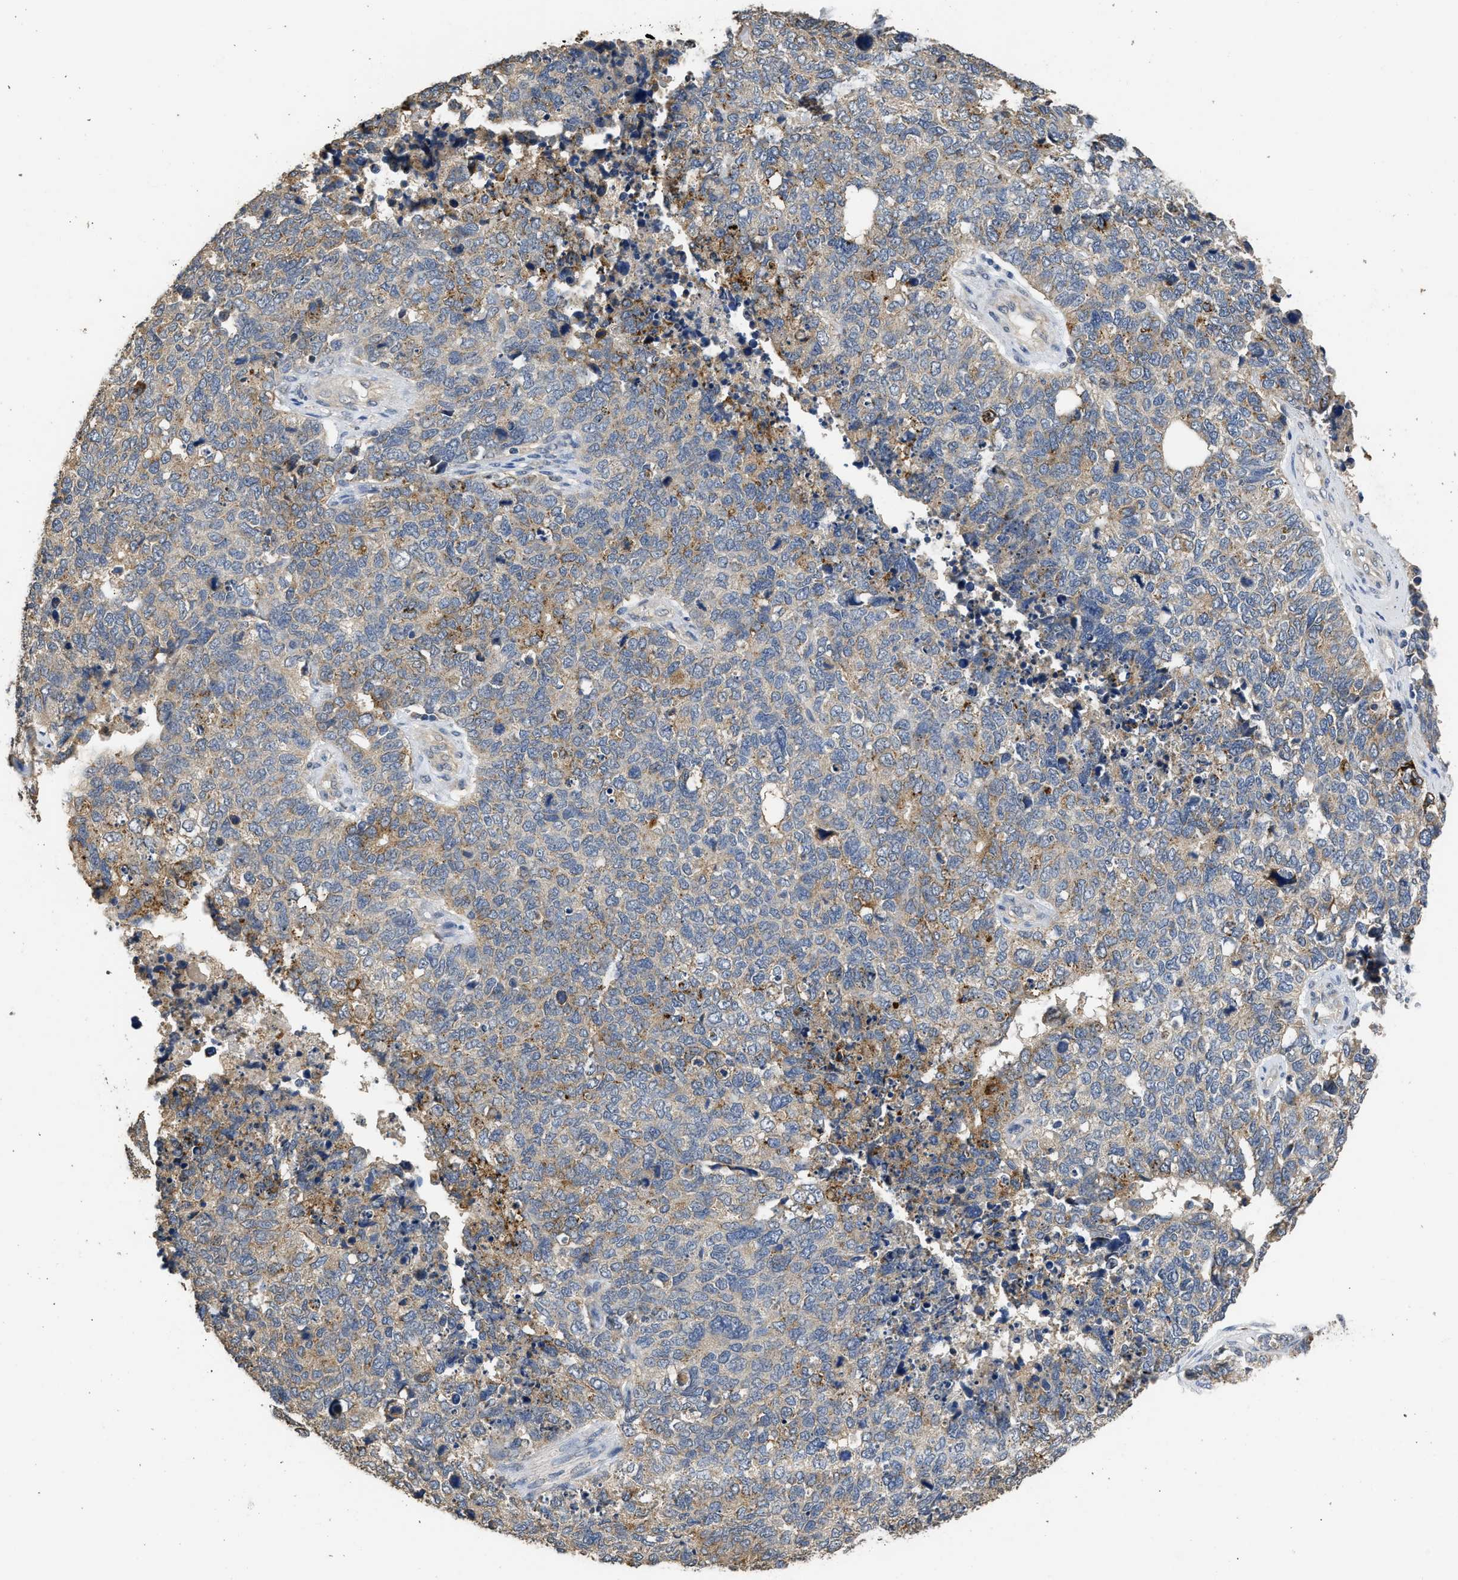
{"staining": {"intensity": "moderate", "quantity": "<25%", "location": "cytoplasmic/membranous"}, "tissue": "cervical cancer", "cell_type": "Tumor cells", "image_type": "cancer", "snomed": [{"axis": "morphology", "description": "Squamous cell carcinoma, NOS"}, {"axis": "topography", "description": "Cervix"}], "caption": "Cervical squamous cell carcinoma was stained to show a protein in brown. There is low levels of moderate cytoplasmic/membranous positivity in approximately <25% of tumor cells.", "gene": "SPINT2", "patient": {"sex": "female", "age": 63}}